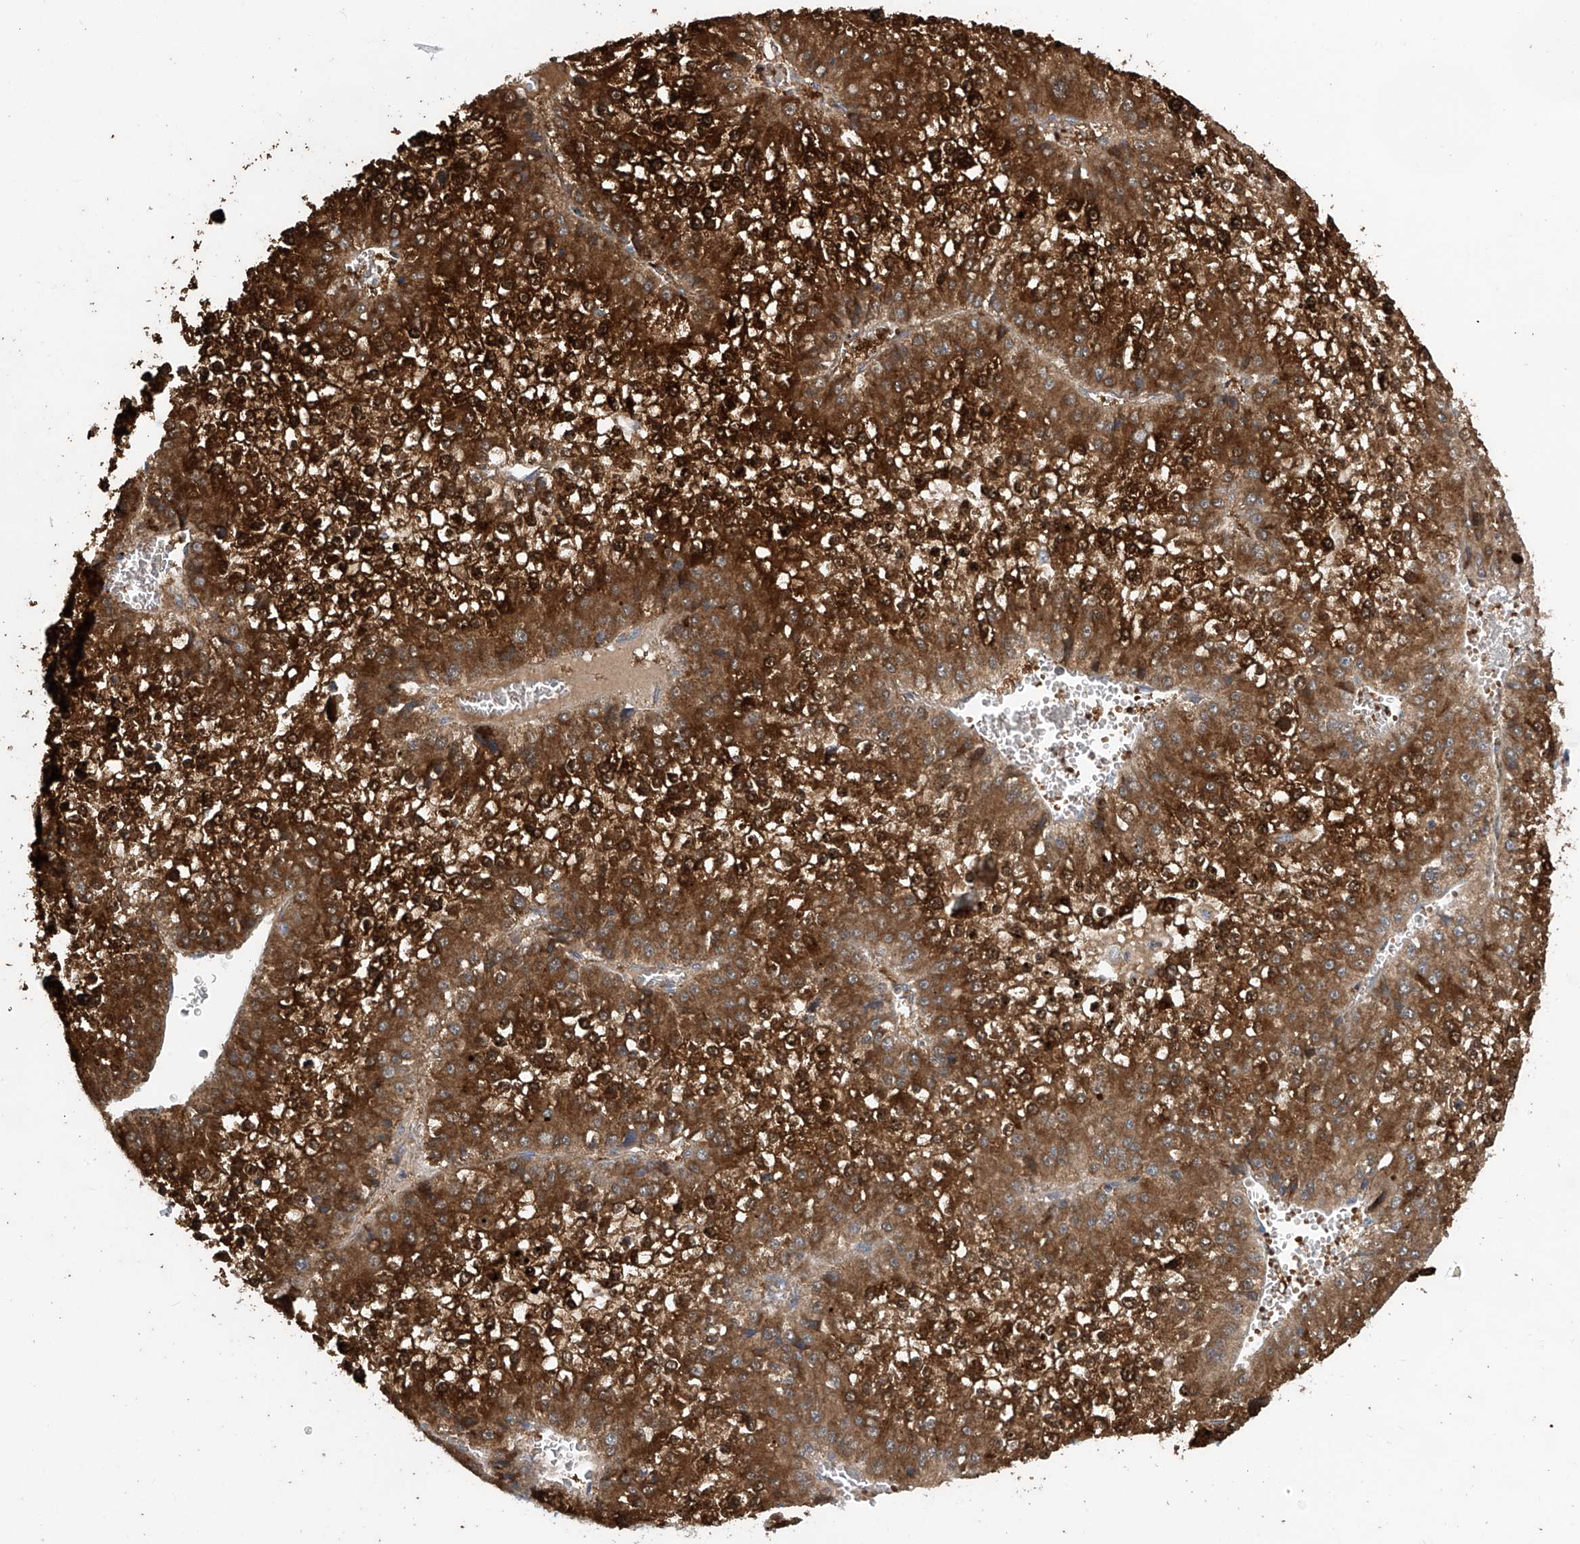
{"staining": {"intensity": "strong", "quantity": ">75%", "location": "cytoplasmic/membranous"}, "tissue": "liver cancer", "cell_type": "Tumor cells", "image_type": "cancer", "snomed": [{"axis": "morphology", "description": "Carcinoma, Hepatocellular, NOS"}, {"axis": "topography", "description": "Liver"}], "caption": "Immunohistochemical staining of human liver cancer (hepatocellular carcinoma) demonstrates high levels of strong cytoplasmic/membranous expression in approximately >75% of tumor cells.", "gene": "COMMD1", "patient": {"sex": "female", "age": 73}}